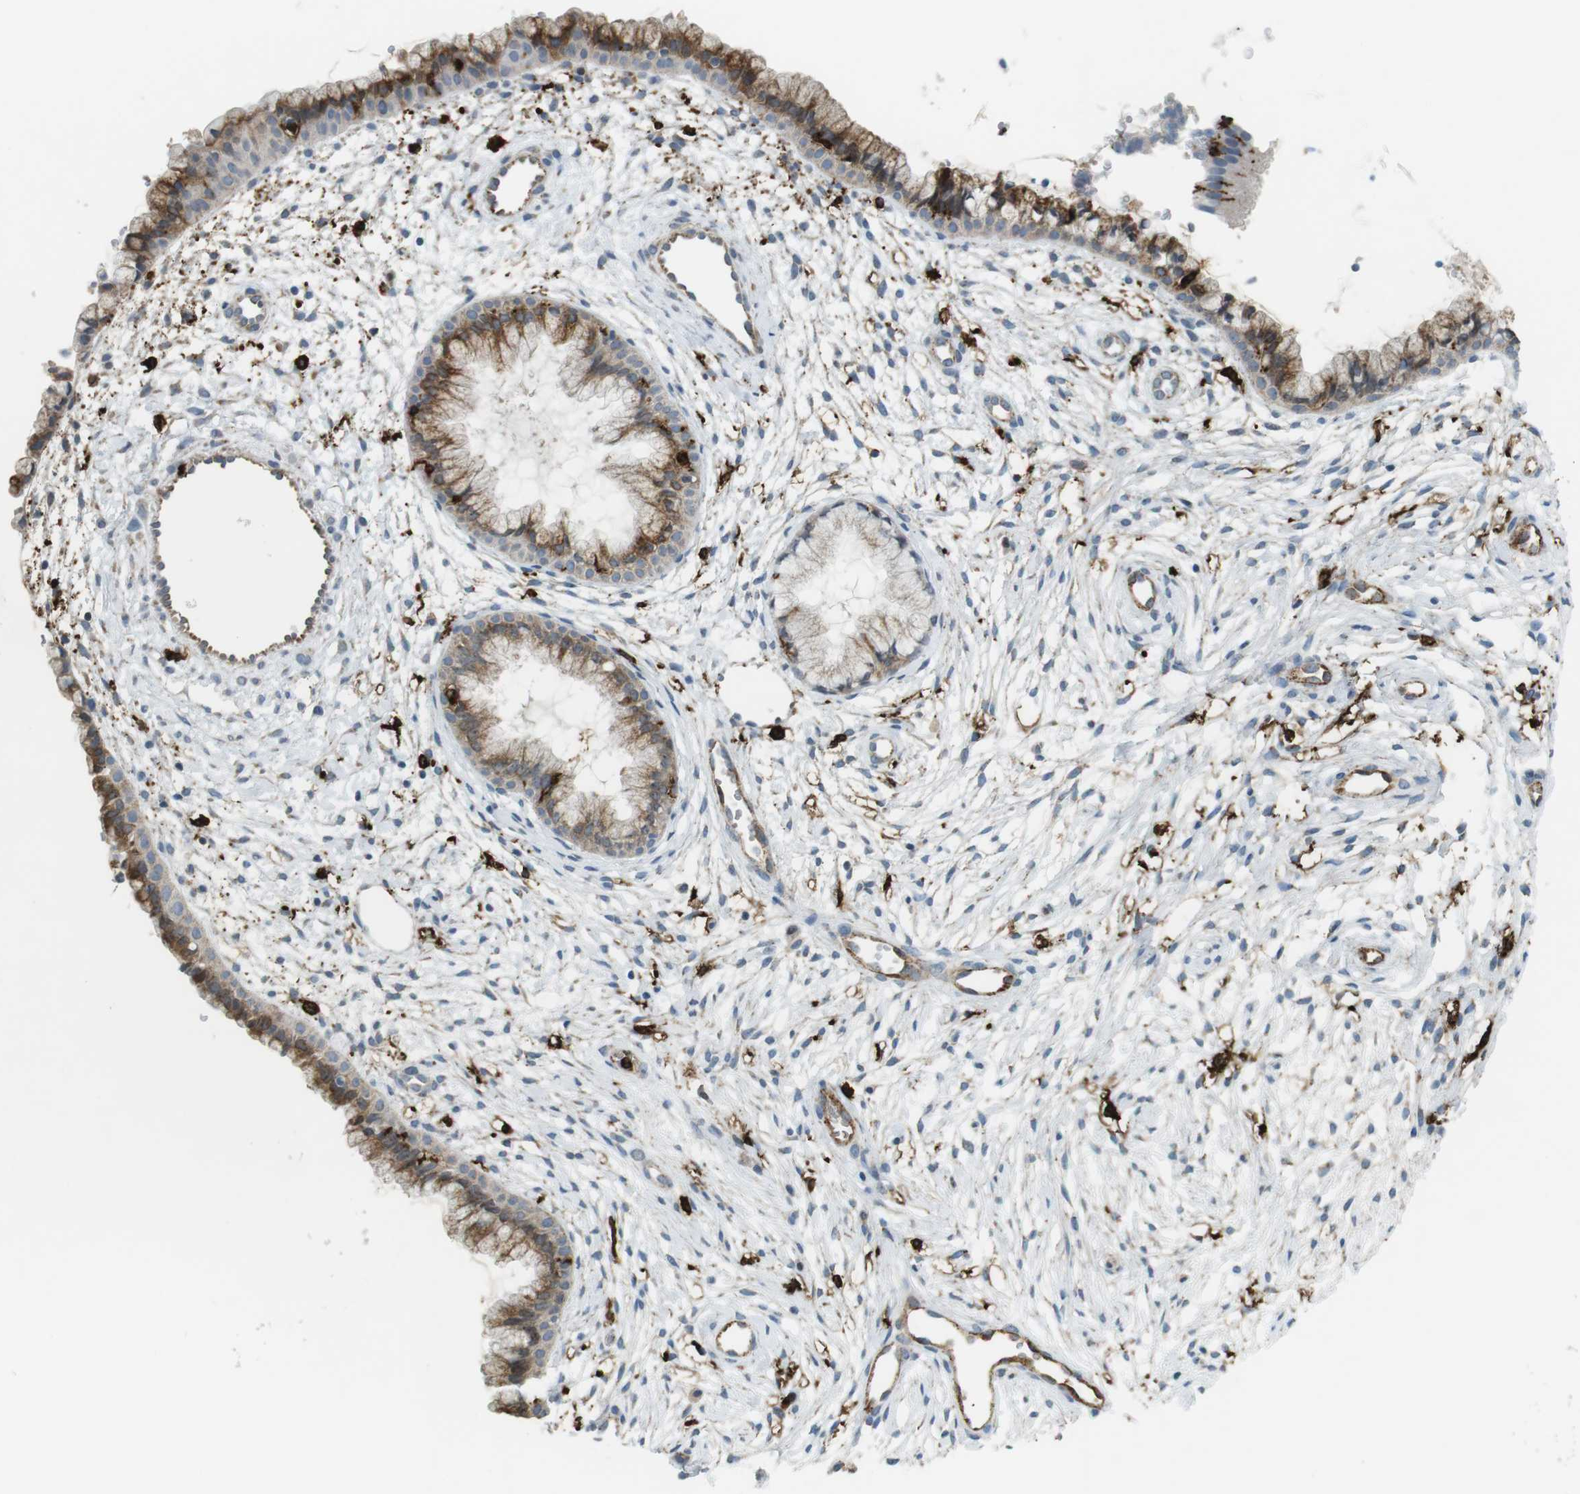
{"staining": {"intensity": "moderate", "quantity": ">75%", "location": "cytoplasmic/membranous"}, "tissue": "cervix", "cell_type": "Glandular cells", "image_type": "normal", "snomed": [{"axis": "morphology", "description": "Normal tissue, NOS"}, {"axis": "topography", "description": "Cervix"}], "caption": "Immunohistochemistry (IHC) micrograph of benign cervix stained for a protein (brown), which demonstrates medium levels of moderate cytoplasmic/membranous expression in approximately >75% of glandular cells.", "gene": "HLA", "patient": {"sex": "female", "age": 39}}